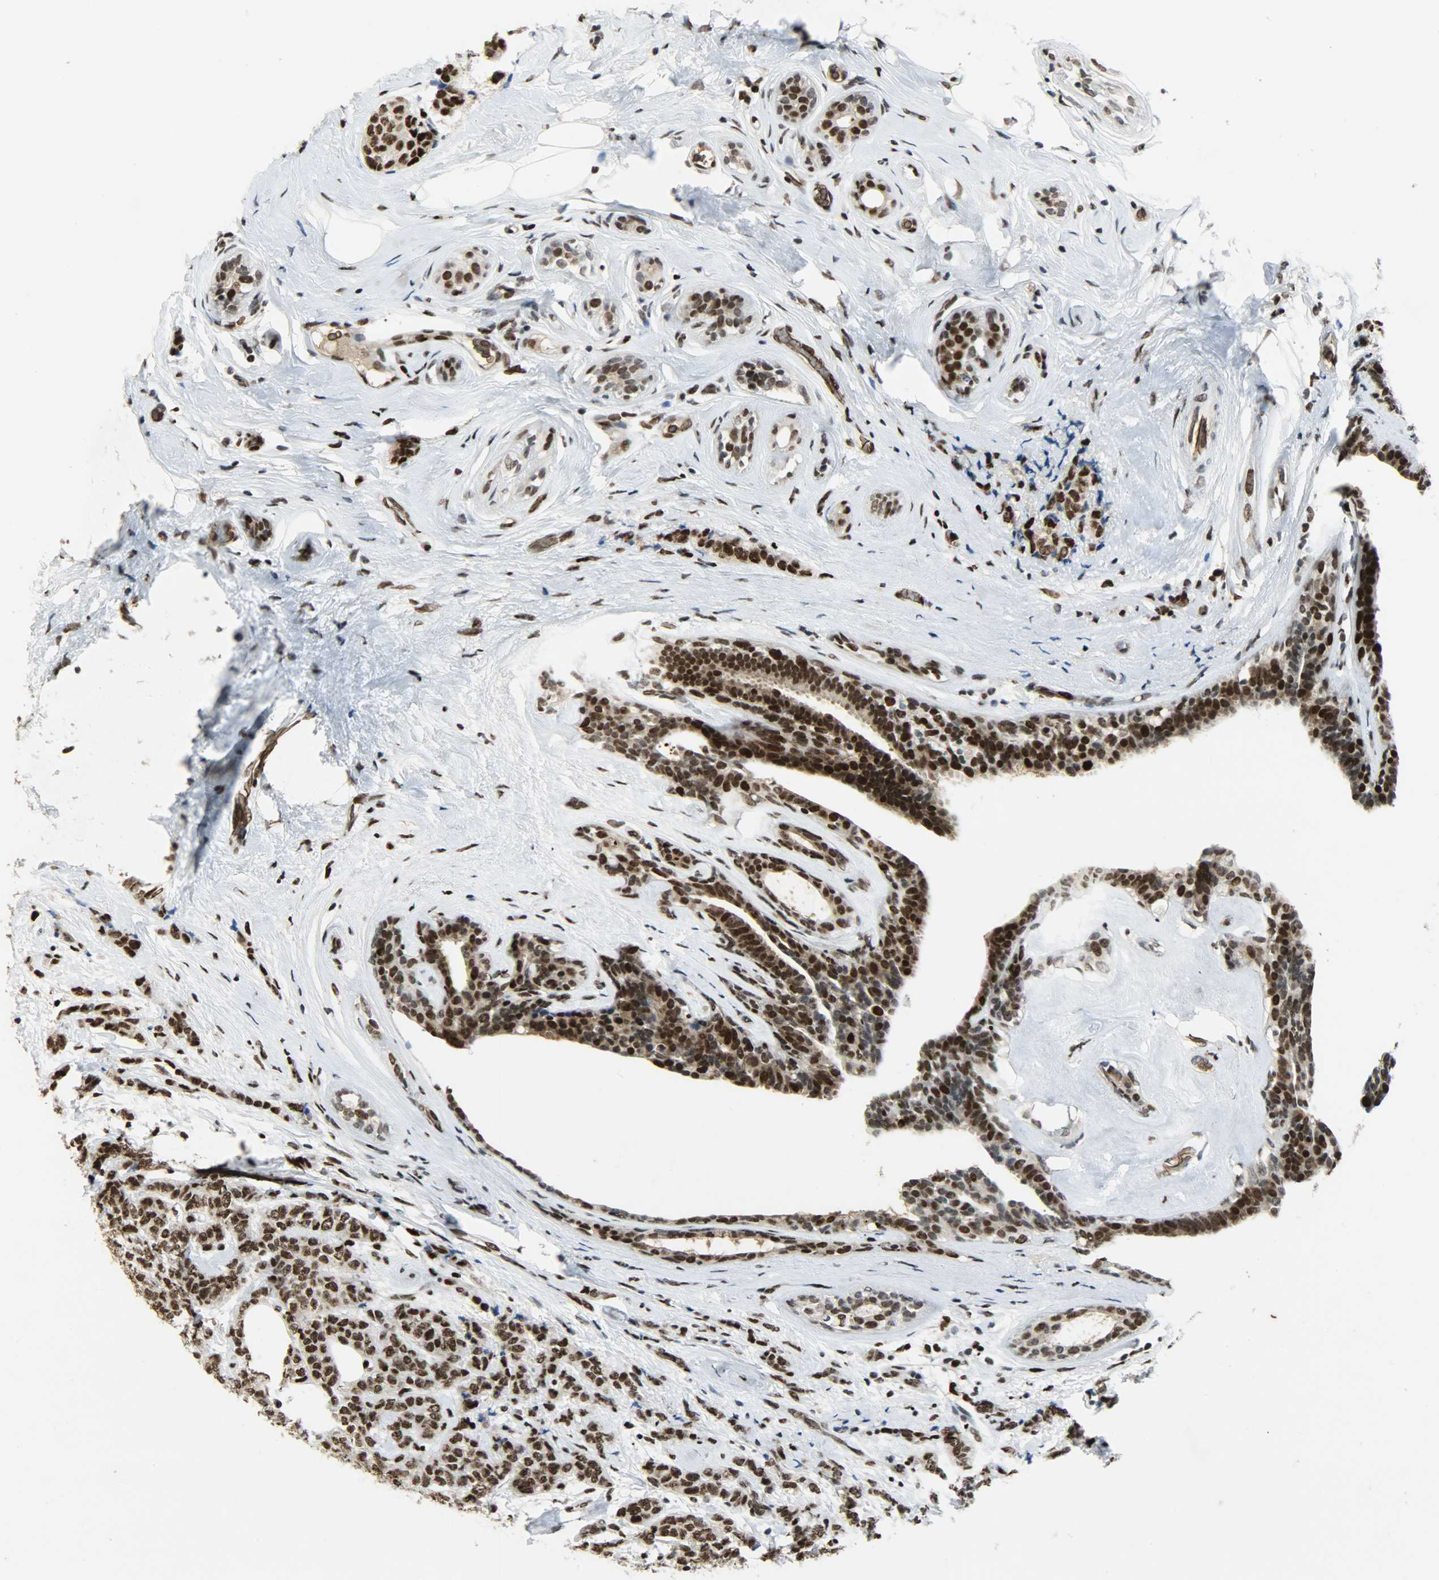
{"staining": {"intensity": "strong", "quantity": ">75%", "location": "cytoplasmic/membranous,nuclear"}, "tissue": "breast cancer", "cell_type": "Tumor cells", "image_type": "cancer", "snomed": [{"axis": "morphology", "description": "Lobular carcinoma"}, {"axis": "topography", "description": "Breast"}], "caption": "Immunohistochemistry (DAB (3,3'-diaminobenzidine)) staining of breast cancer displays strong cytoplasmic/membranous and nuclear protein staining in about >75% of tumor cells.", "gene": "SNAI1", "patient": {"sex": "female", "age": 60}}